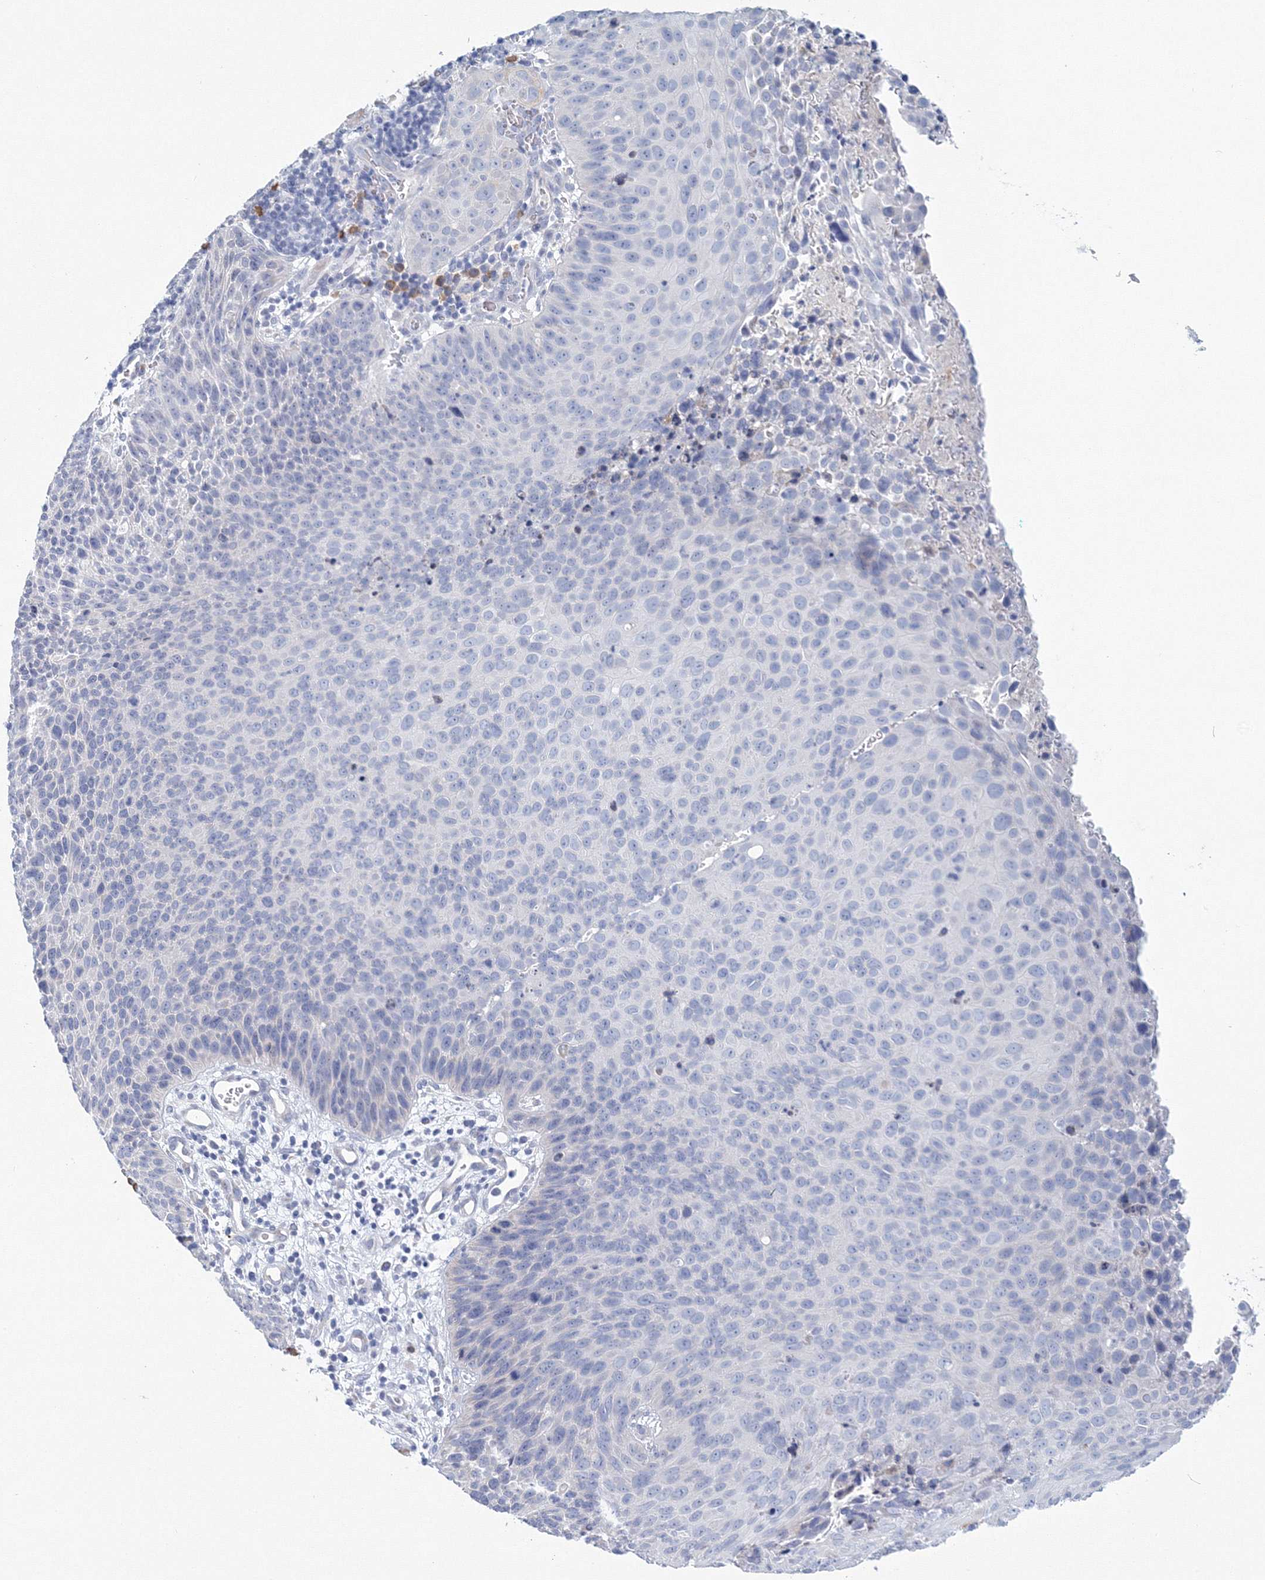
{"staining": {"intensity": "negative", "quantity": "none", "location": "none"}, "tissue": "cervical cancer", "cell_type": "Tumor cells", "image_type": "cancer", "snomed": [{"axis": "morphology", "description": "Squamous cell carcinoma, NOS"}, {"axis": "topography", "description": "Cervix"}], "caption": "This is a photomicrograph of IHC staining of cervical cancer (squamous cell carcinoma), which shows no expression in tumor cells. (Brightfield microscopy of DAB immunohistochemistry (IHC) at high magnification).", "gene": "VSIG1", "patient": {"sex": "female", "age": 55}}